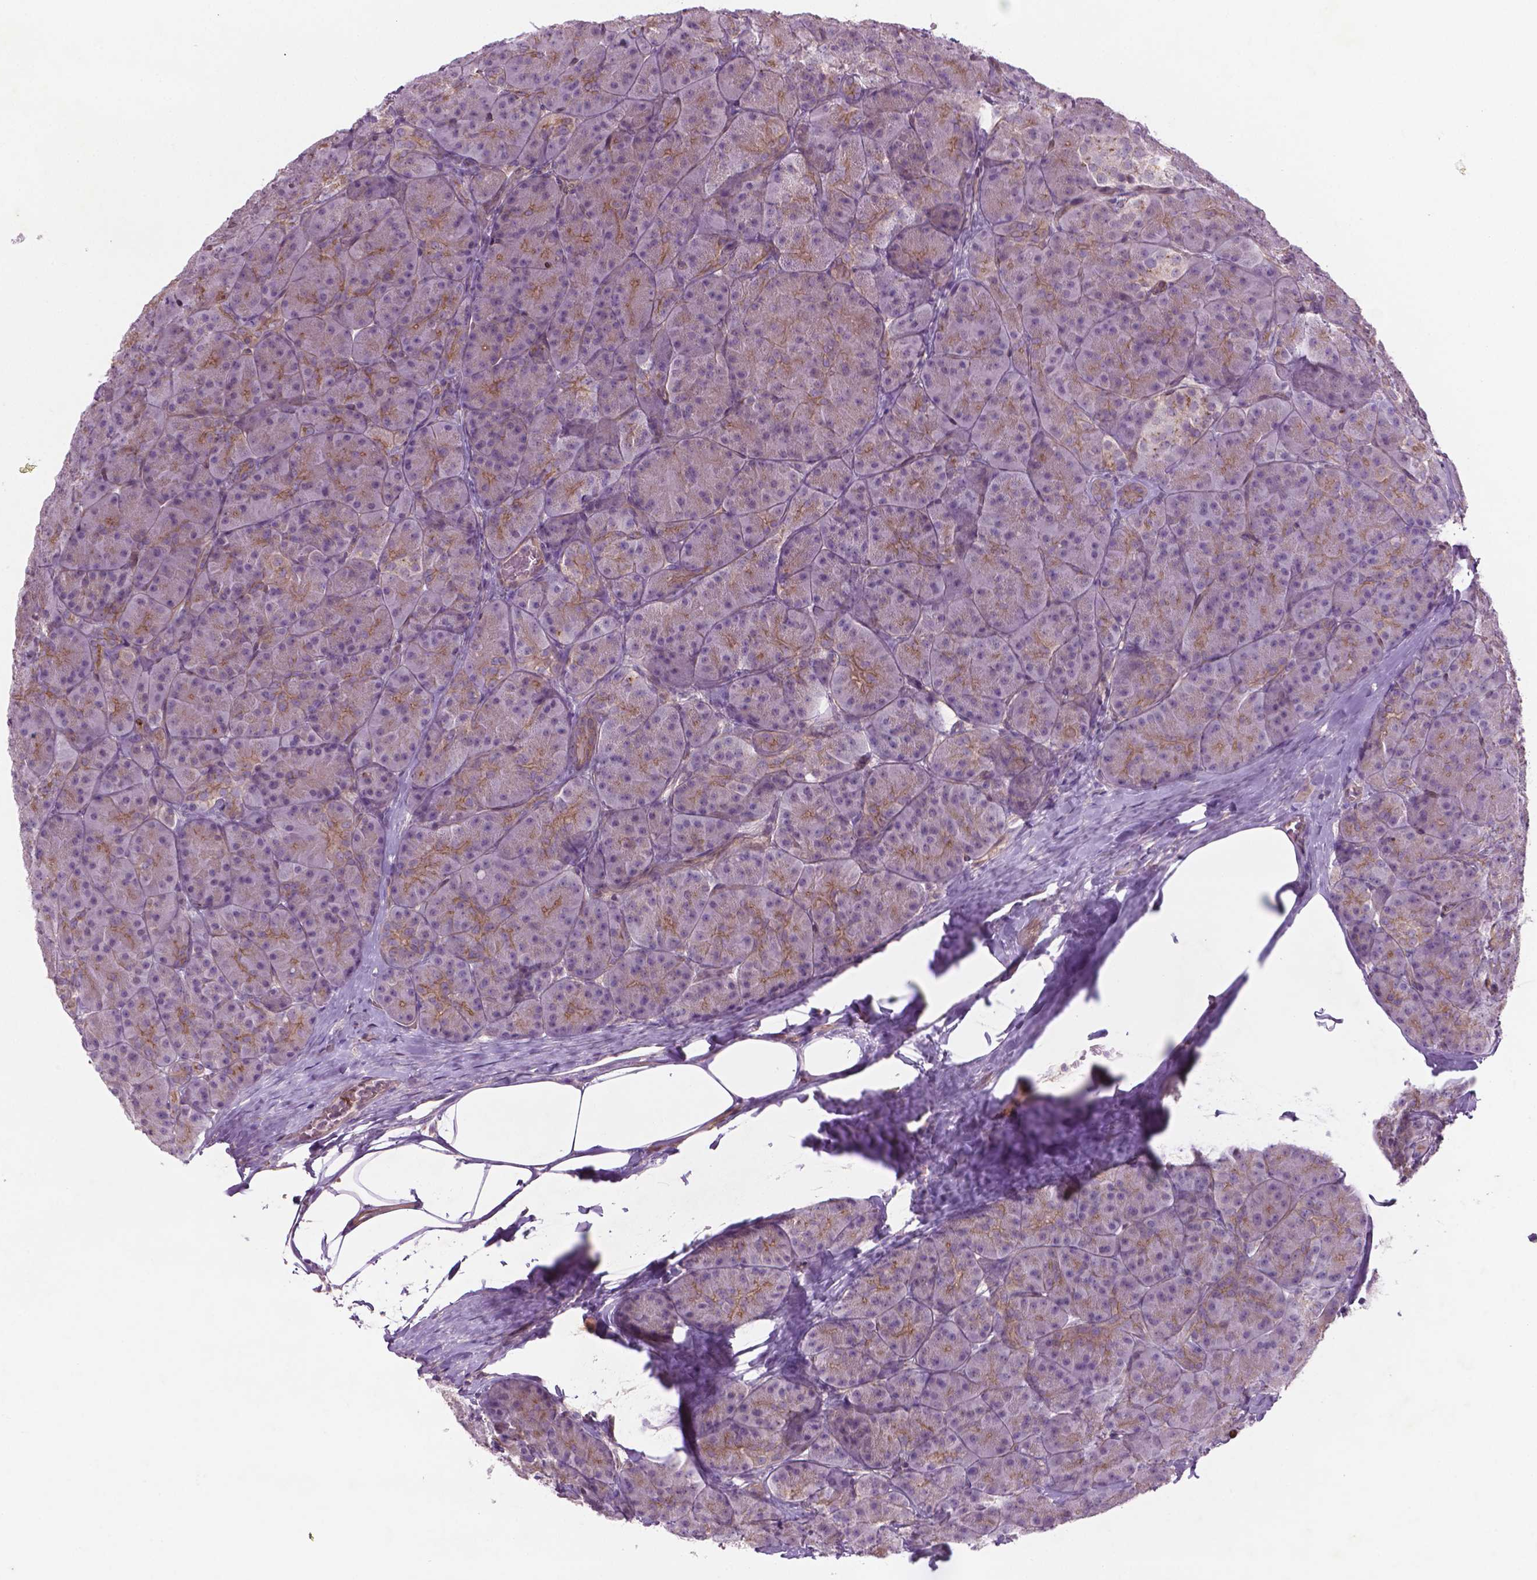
{"staining": {"intensity": "moderate", "quantity": "<25%", "location": "cytoplasmic/membranous"}, "tissue": "pancreas", "cell_type": "Exocrine glandular cells", "image_type": "normal", "snomed": [{"axis": "morphology", "description": "Normal tissue, NOS"}, {"axis": "topography", "description": "Pancreas"}], "caption": "Brown immunohistochemical staining in normal human pancreas displays moderate cytoplasmic/membranous expression in approximately <25% of exocrine glandular cells.", "gene": "TCHP", "patient": {"sex": "male", "age": 57}}